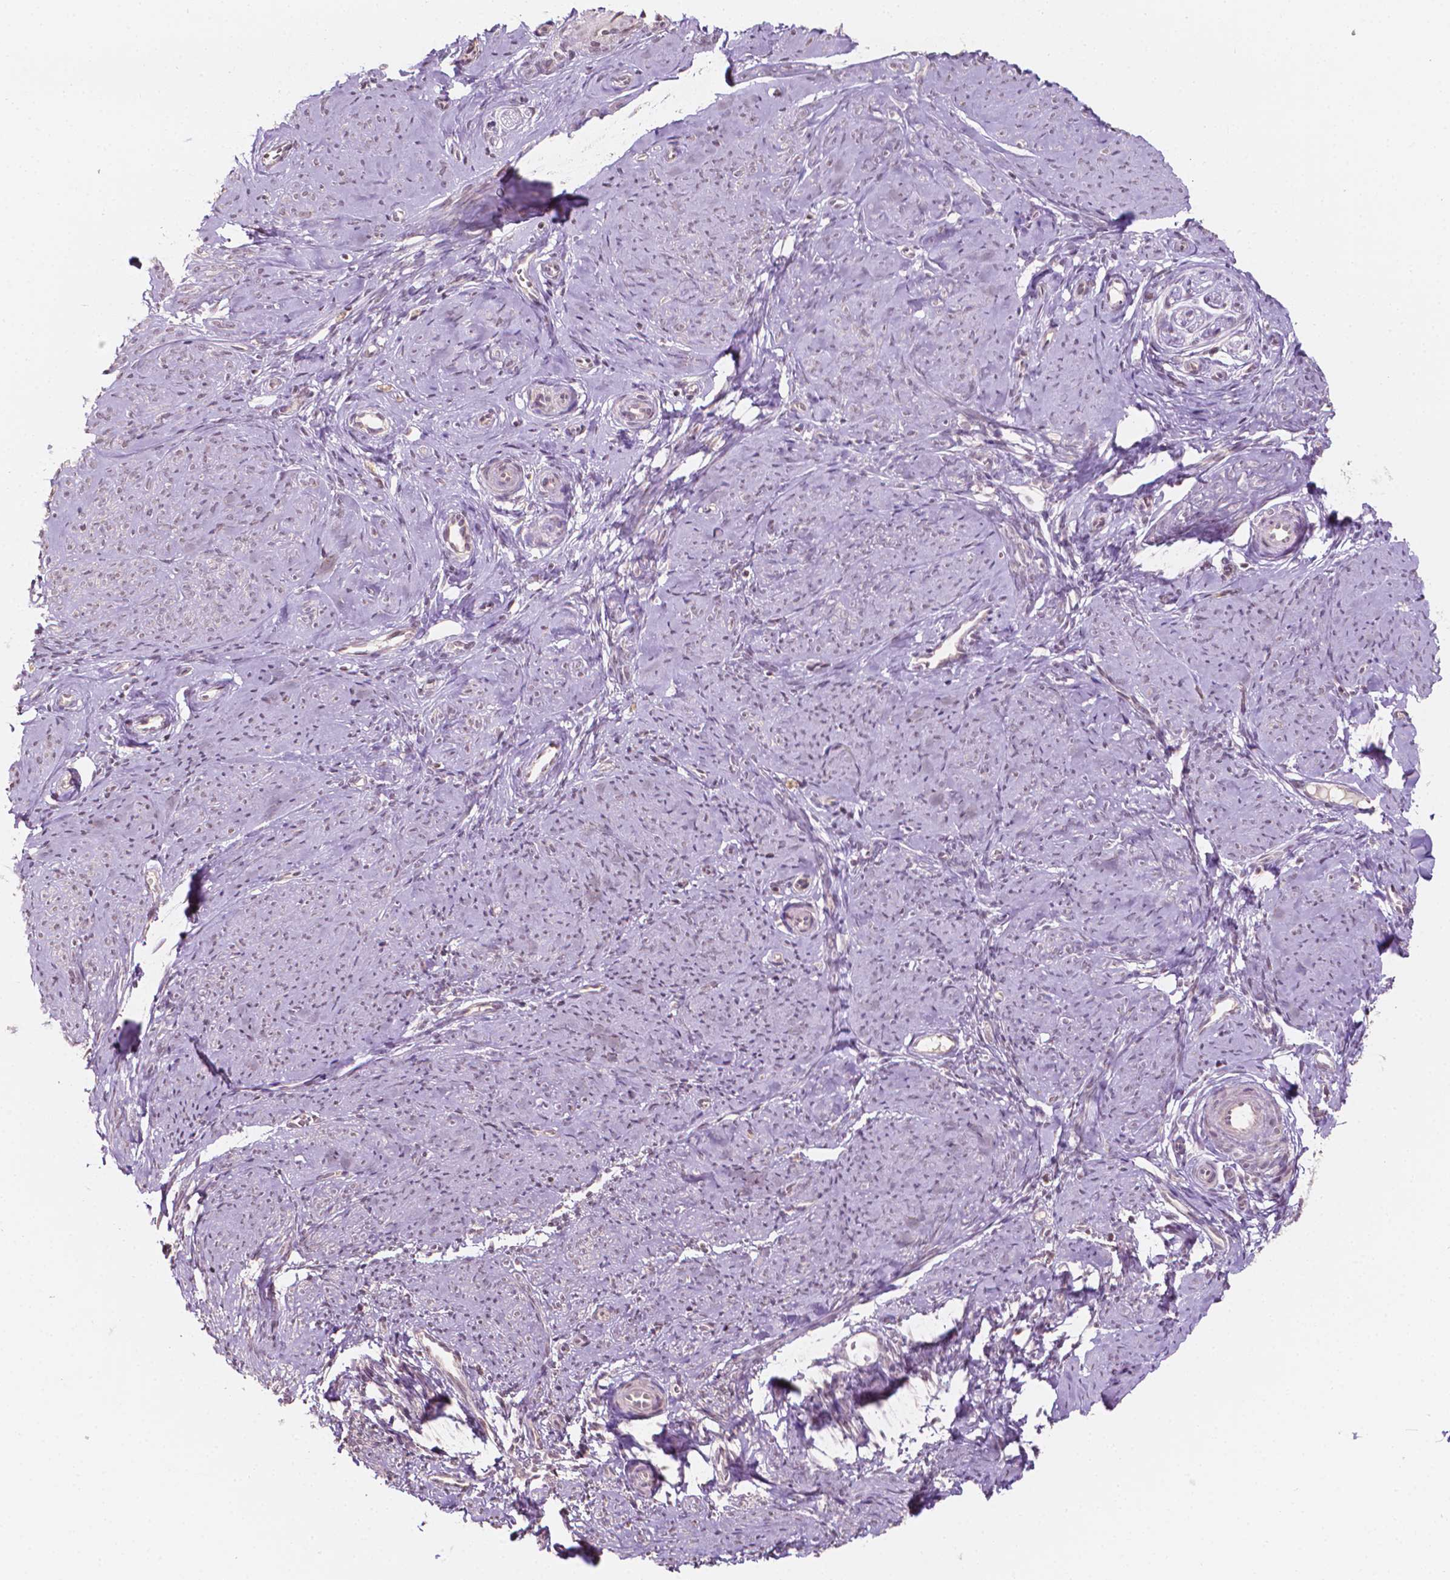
{"staining": {"intensity": "negative", "quantity": "none", "location": "none"}, "tissue": "smooth muscle", "cell_type": "Smooth muscle cells", "image_type": "normal", "snomed": [{"axis": "morphology", "description": "Normal tissue, NOS"}, {"axis": "topography", "description": "Smooth muscle"}], "caption": "Human smooth muscle stained for a protein using IHC demonstrates no positivity in smooth muscle cells.", "gene": "NOS1AP", "patient": {"sex": "female", "age": 48}}